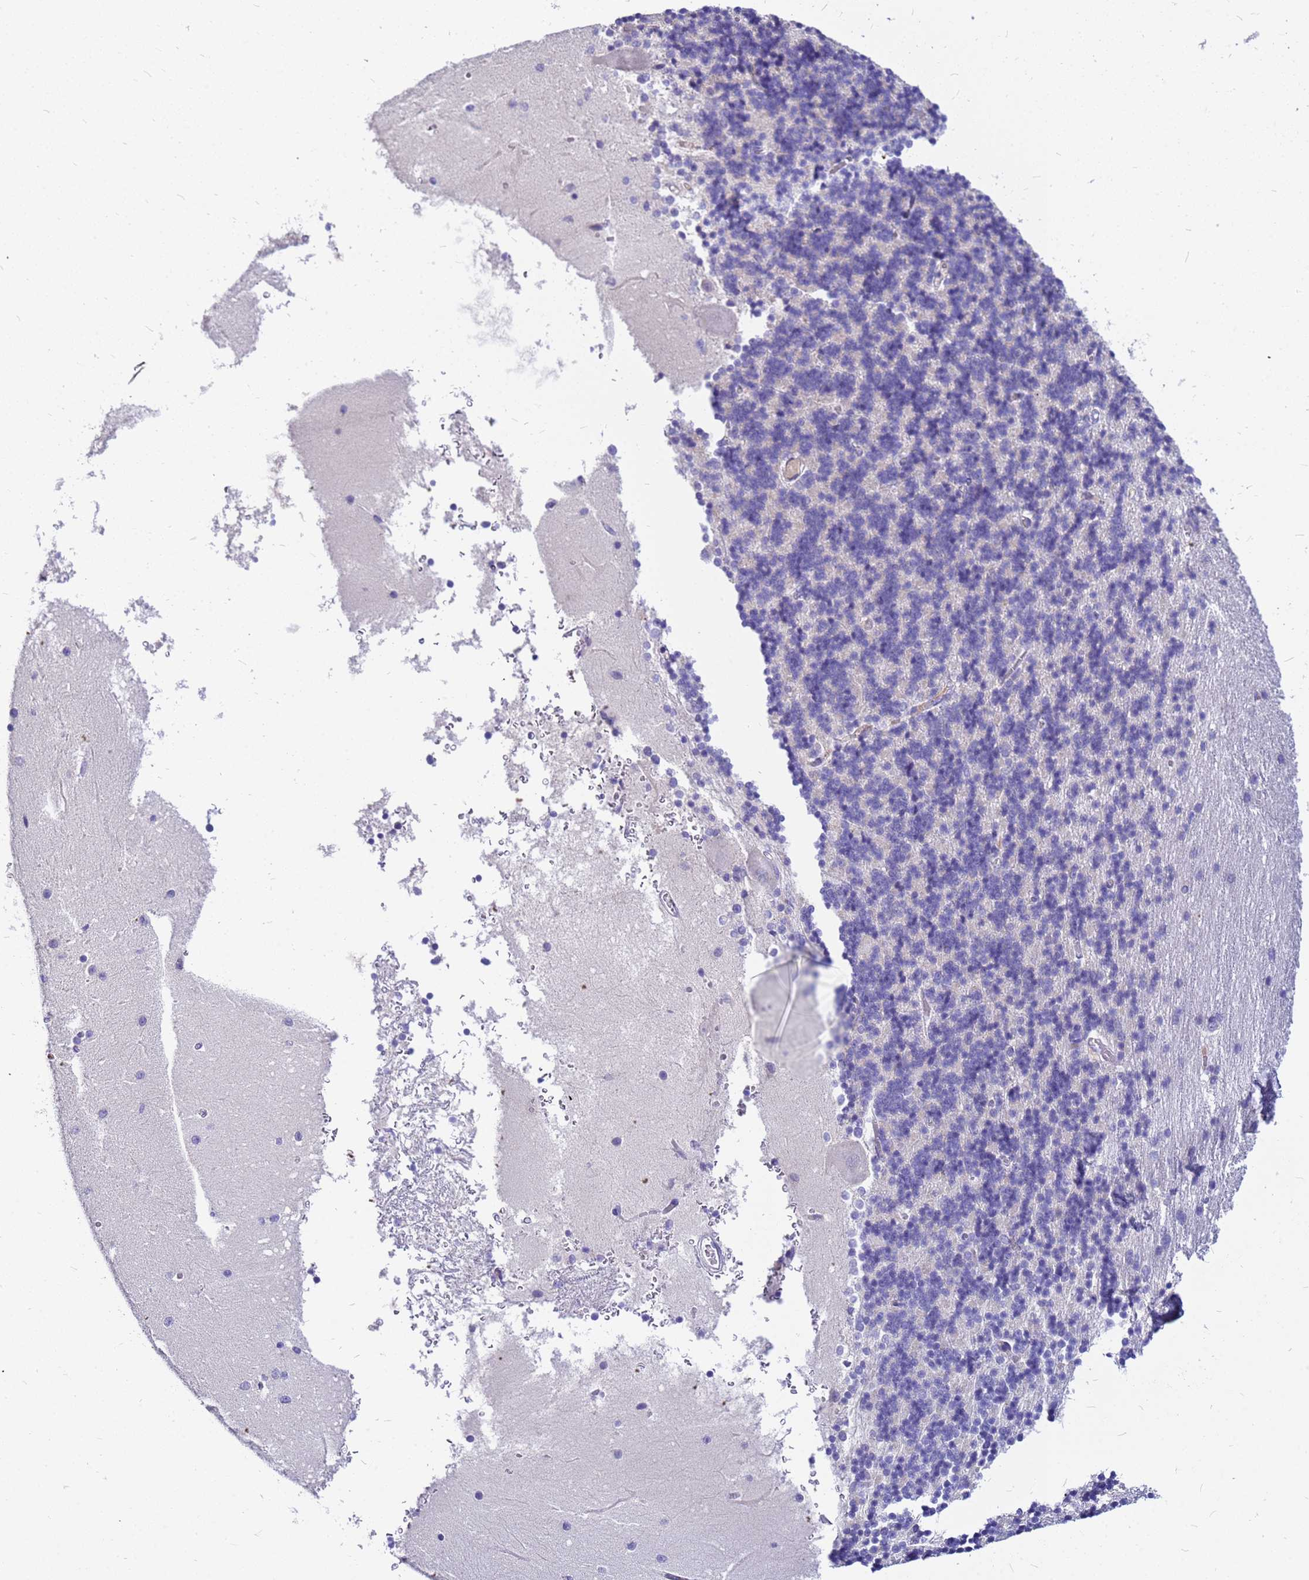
{"staining": {"intensity": "negative", "quantity": "none", "location": "none"}, "tissue": "cerebellum", "cell_type": "Cells in granular layer", "image_type": "normal", "snomed": [{"axis": "morphology", "description": "Normal tissue, NOS"}, {"axis": "topography", "description": "Cerebellum"}], "caption": "Immunohistochemical staining of unremarkable cerebellum displays no significant staining in cells in granular layer. The staining is performed using DAB brown chromogen with nuclei counter-stained in using hematoxylin.", "gene": "DPRX", "patient": {"sex": "male", "age": 37}}